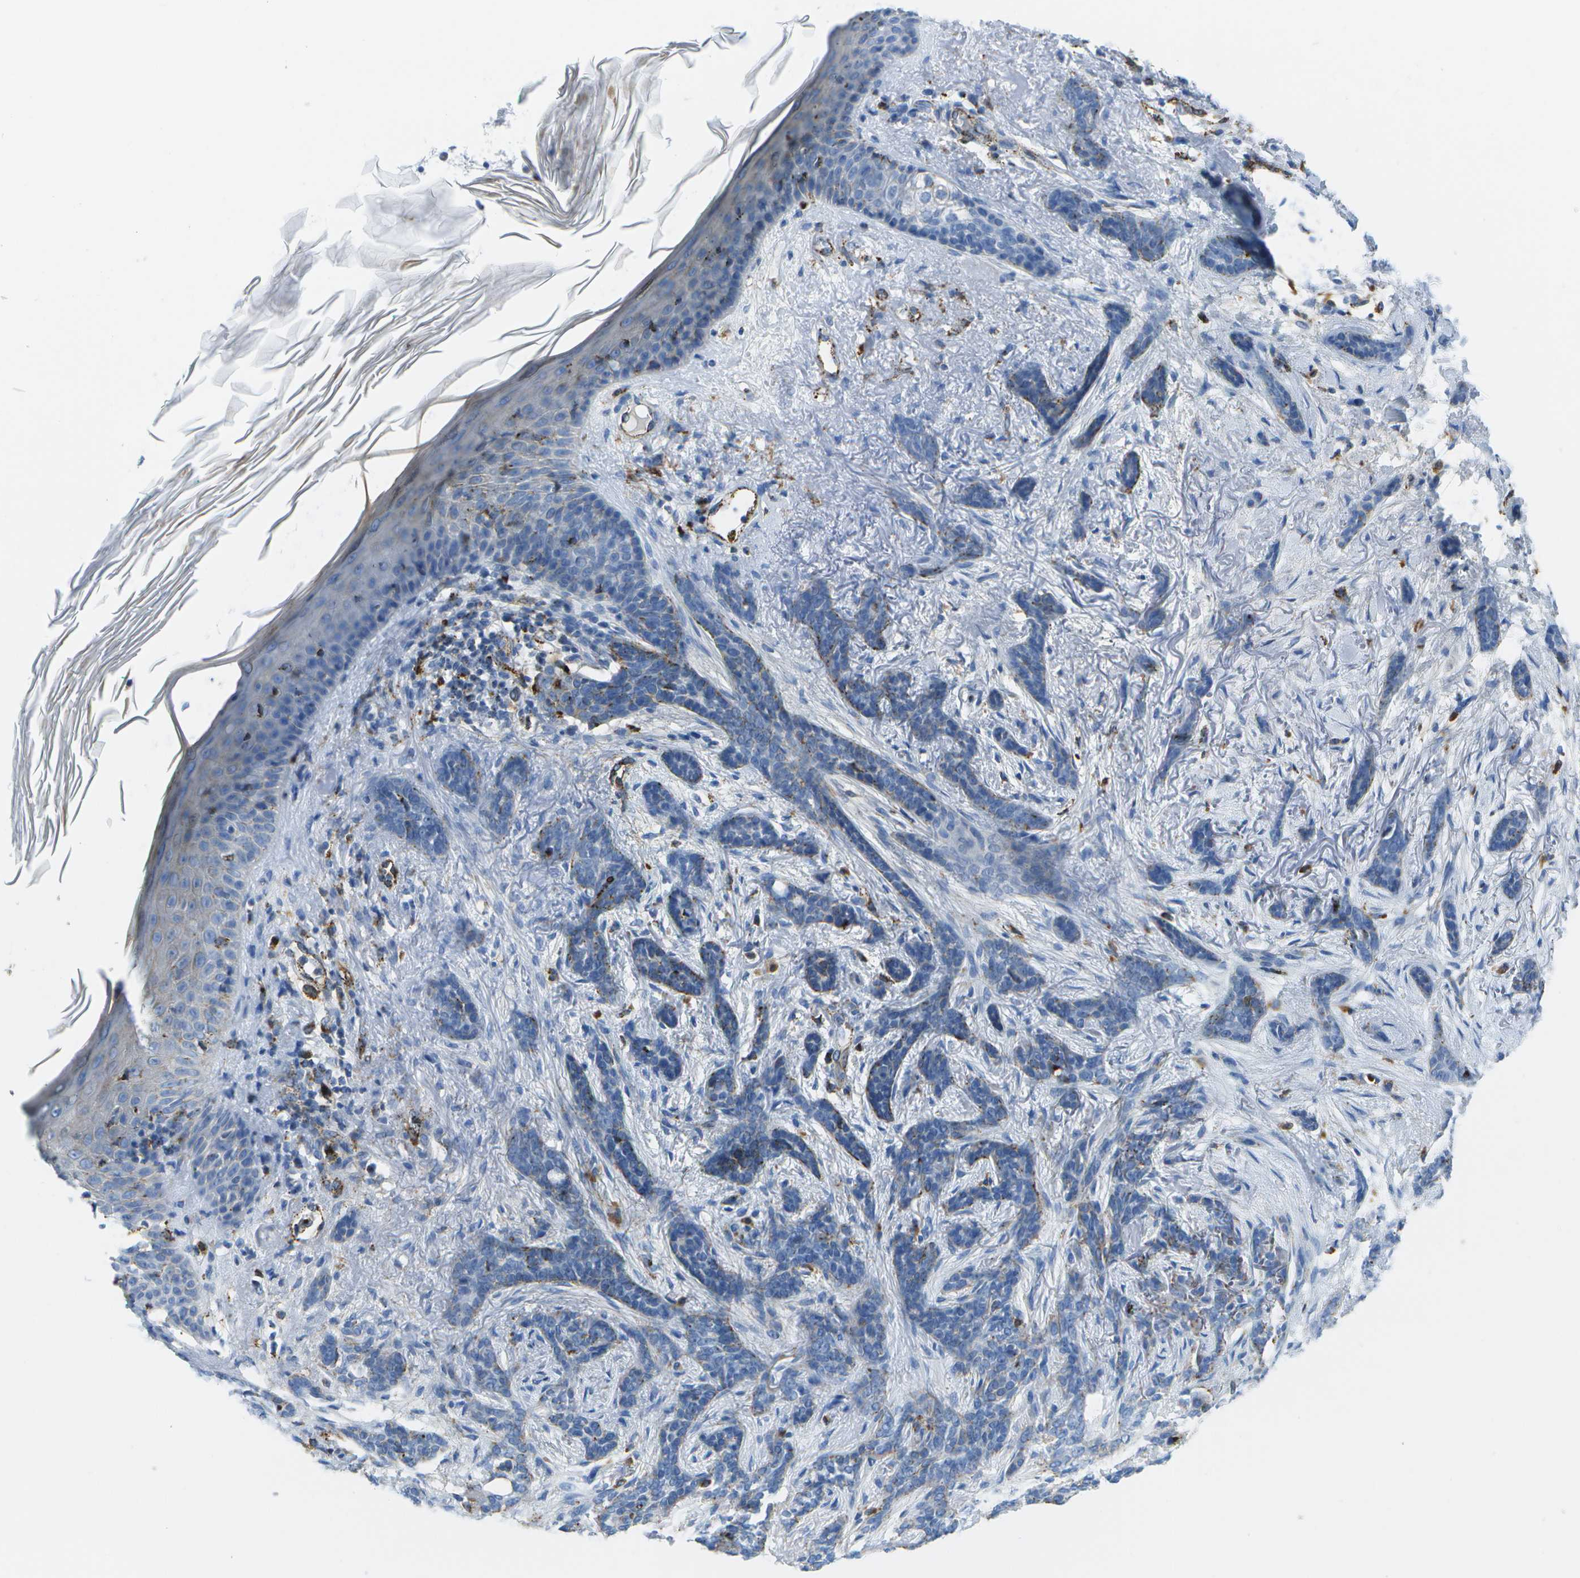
{"staining": {"intensity": "weak", "quantity": "<25%", "location": "cytoplasmic/membranous"}, "tissue": "skin cancer", "cell_type": "Tumor cells", "image_type": "cancer", "snomed": [{"axis": "morphology", "description": "Basal cell carcinoma"}, {"axis": "morphology", "description": "Adnexal tumor, benign"}, {"axis": "topography", "description": "Skin"}], "caption": "Protein analysis of skin cancer exhibits no significant staining in tumor cells.", "gene": "PRCP", "patient": {"sex": "female", "age": 42}}